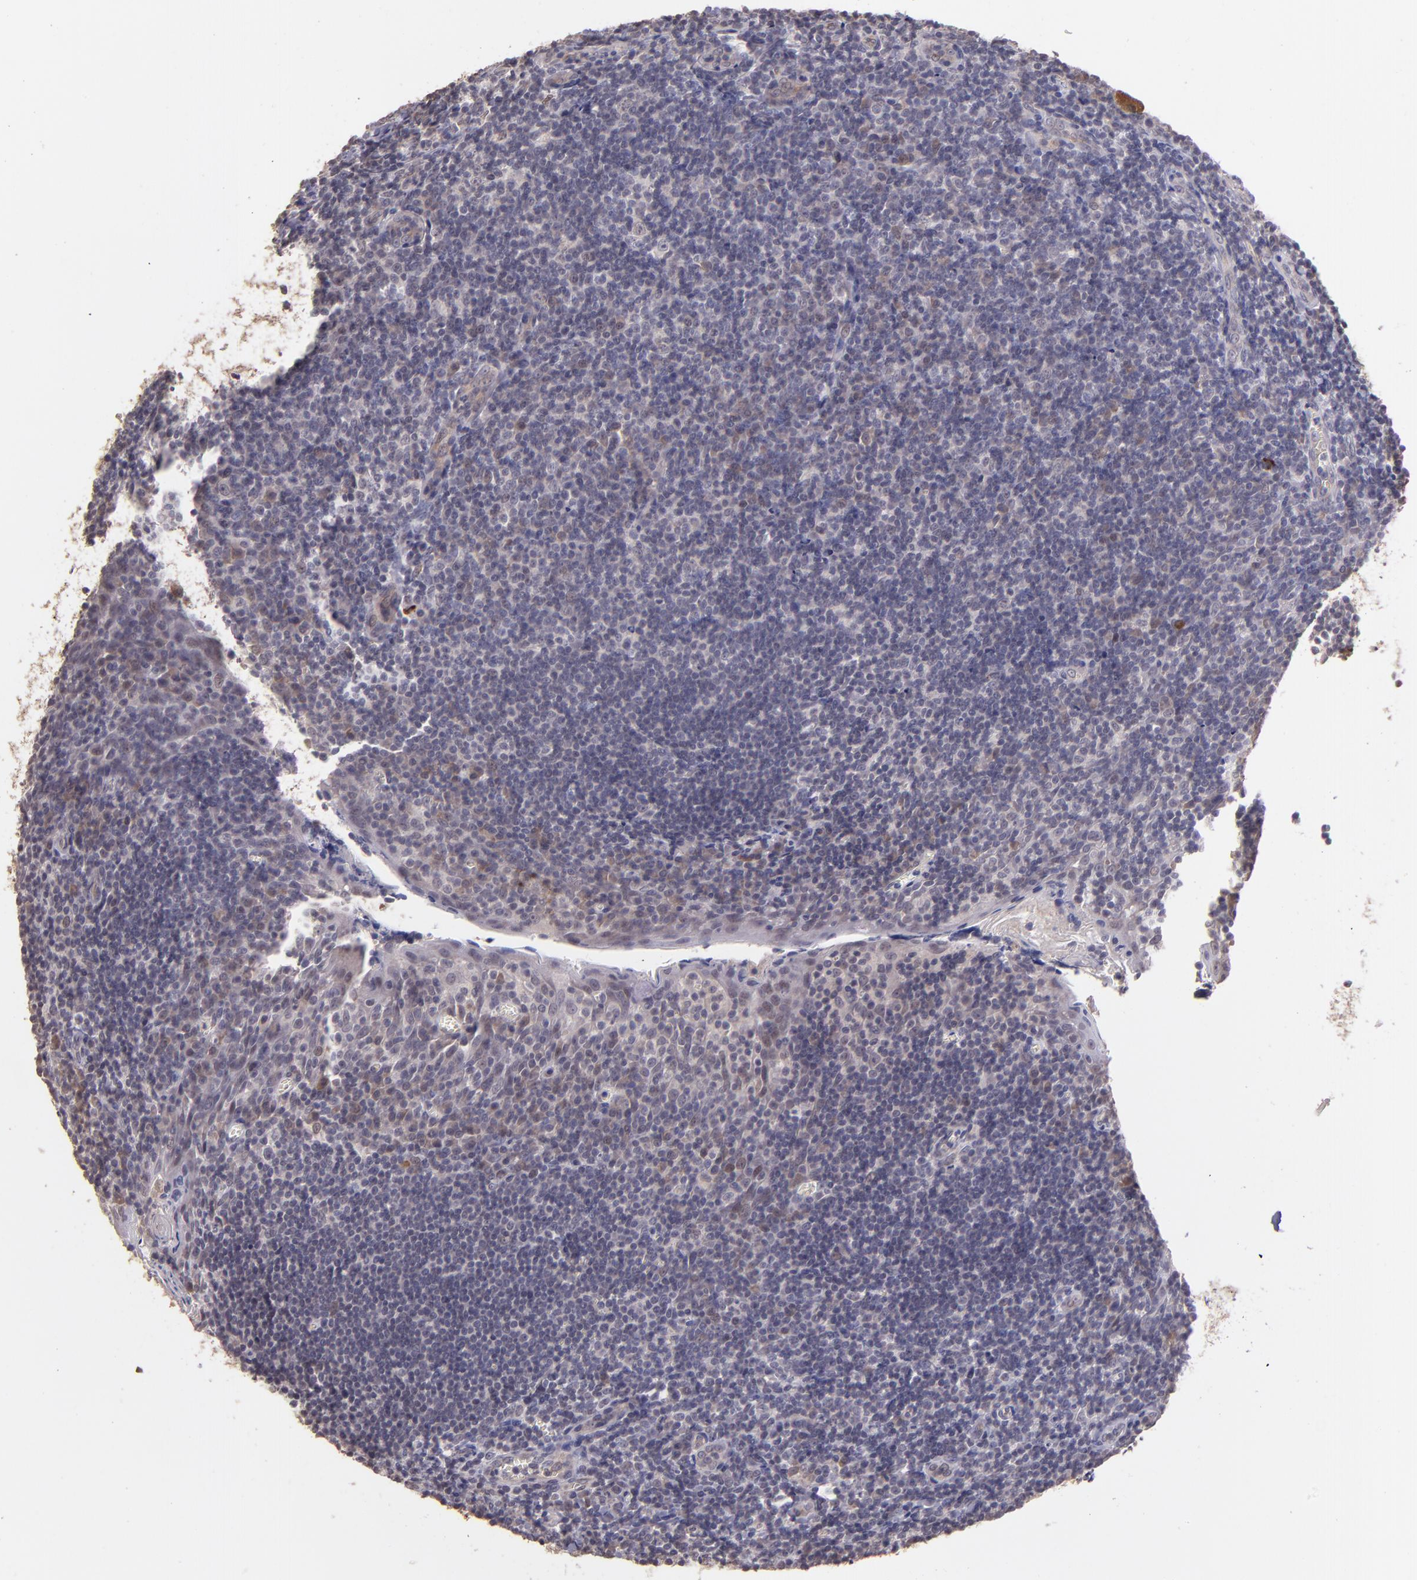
{"staining": {"intensity": "negative", "quantity": "none", "location": "none"}, "tissue": "tonsil", "cell_type": "Germinal center cells", "image_type": "normal", "snomed": [{"axis": "morphology", "description": "Normal tissue, NOS"}, {"axis": "topography", "description": "Tonsil"}], "caption": "Immunohistochemistry micrograph of benign tonsil: human tonsil stained with DAB (3,3'-diaminobenzidine) exhibits no significant protein expression in germinal center cells.", "gene": "TAF7L", "patient": {"sex": "male", "age": 20}}